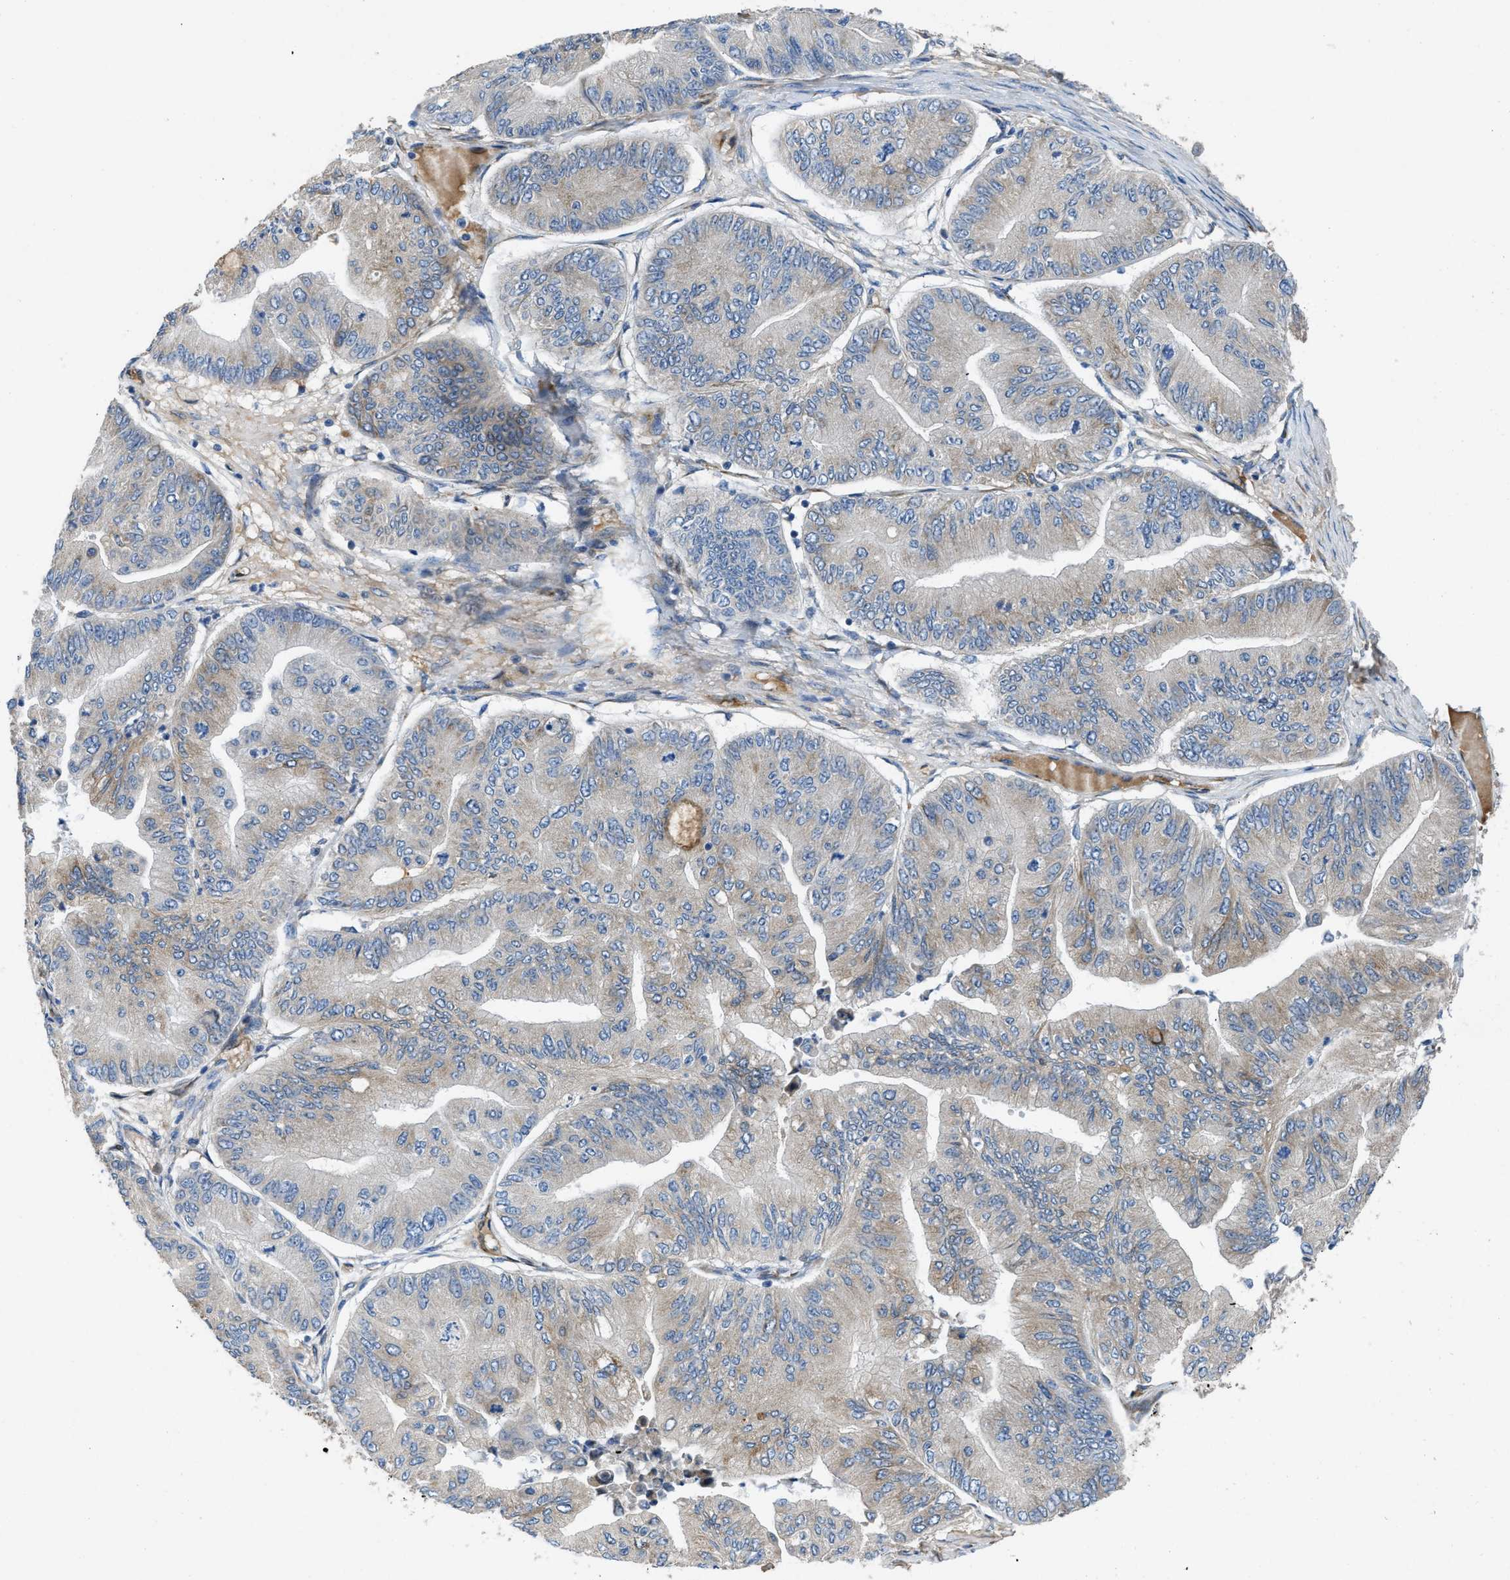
{"staining": {"intensity": "weak", "quantity": "<25%", "location": "cytoplasmic/membranous"}, "tissue": "ovarian cancer", "cell_type": "Tumor cells", "image_type": "cancer", "snomed": [{"axis": "morphology", "description": "Cystadenocarcinoma, mucinous, NOS"}, {"axis": "topography", "description": "Ovary"}], "caption": "The image shows no significant staining in tumor cells of mucinous cystadenocarcinoma (ovarian).", "gene": "GGCX", "patient": {"sex": "female", "age": 61}}